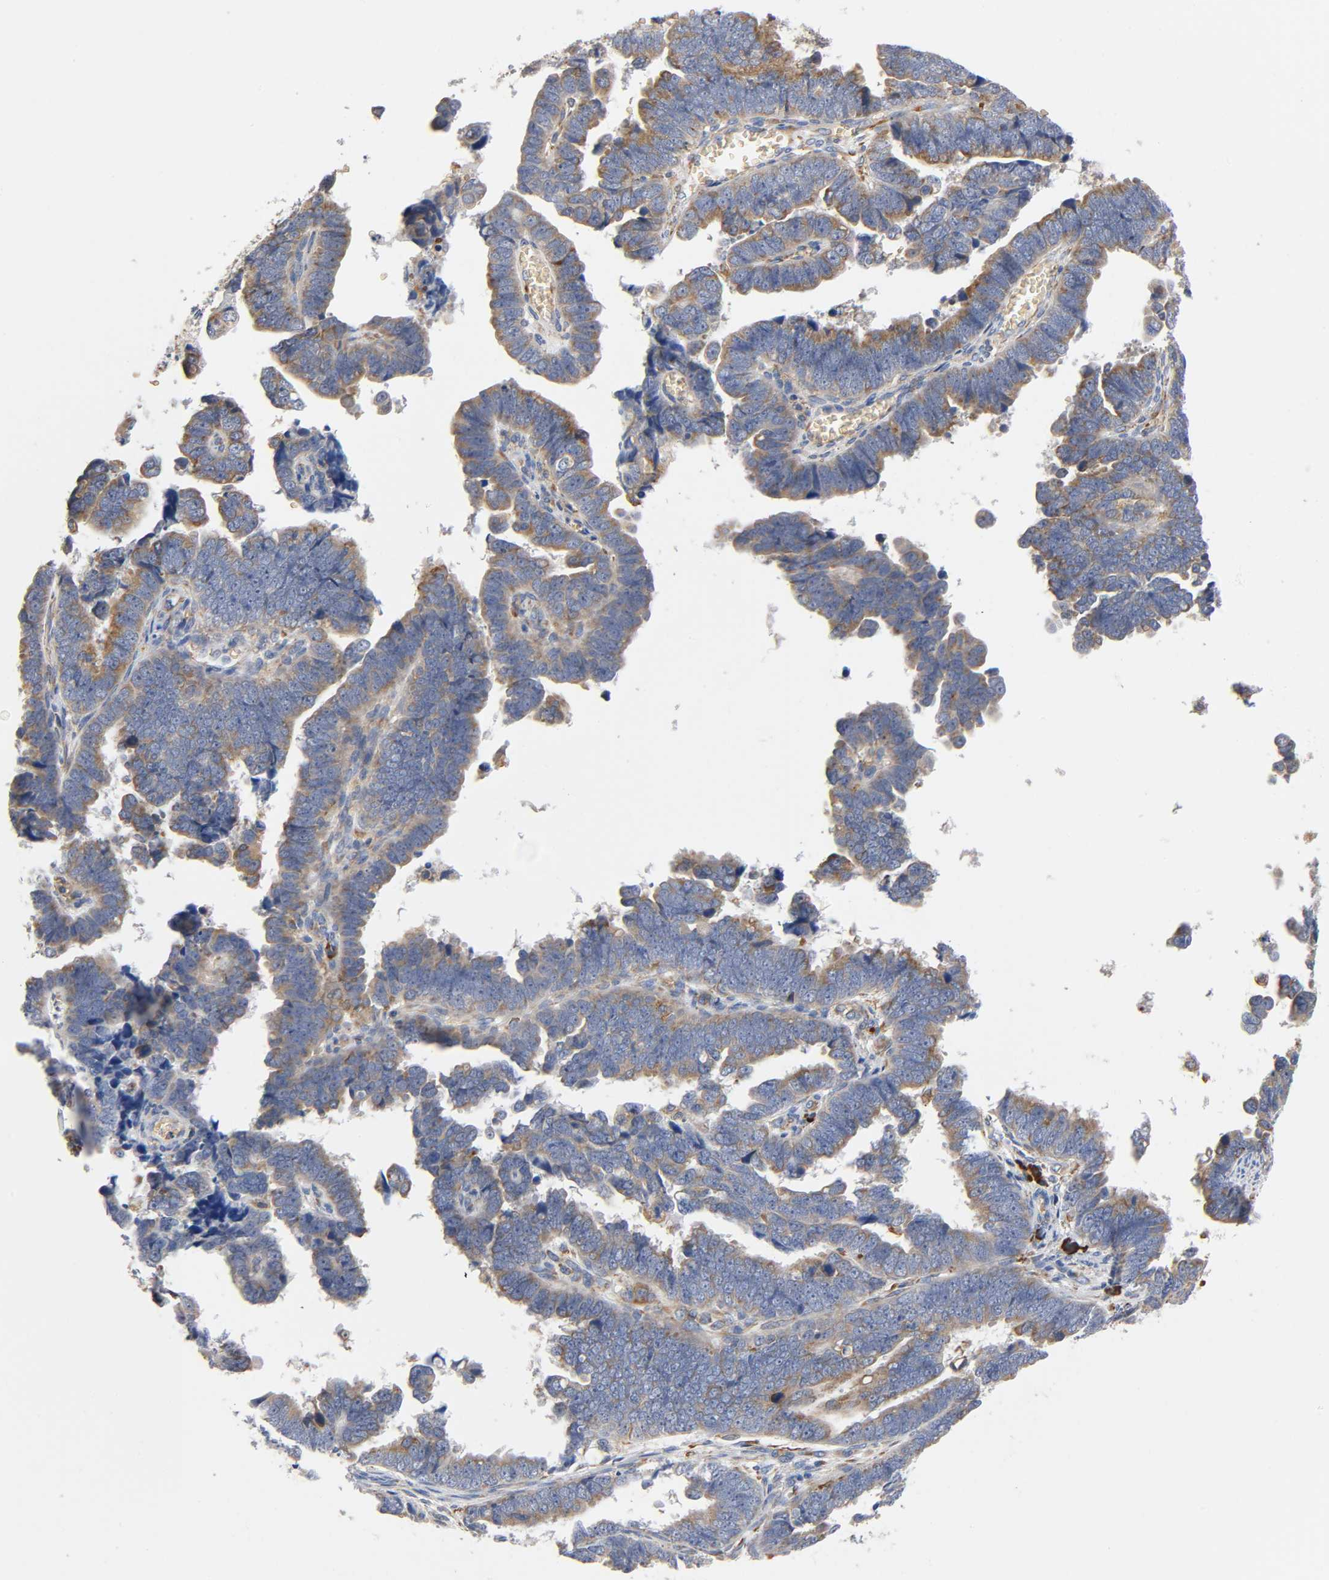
{"staining": {"intensity": "weak", "quantity": ">75%", "location": "cytoplasmic/membranous"}, "tissue": "endometrial cancer", "cell_type": "Tumor cells", "image_type": "cancer", "snomed": [{"axis": "morphology", "description": "Adenocarcinoma, NOS"}, {"axis": "topography", "description": "Endometrium"}], "caption": "An image of human endometrial adenocarcinoma stained for a protein exhibits weak cytoplasmic/membranous brown staining in tumor cells. Using DAB (brown) and hematoxylin (blue) stains, captured at high magnification using brightfield microscopy.", "gene": "UCKL1", "patient": {"sex": "female", "age": 75}}